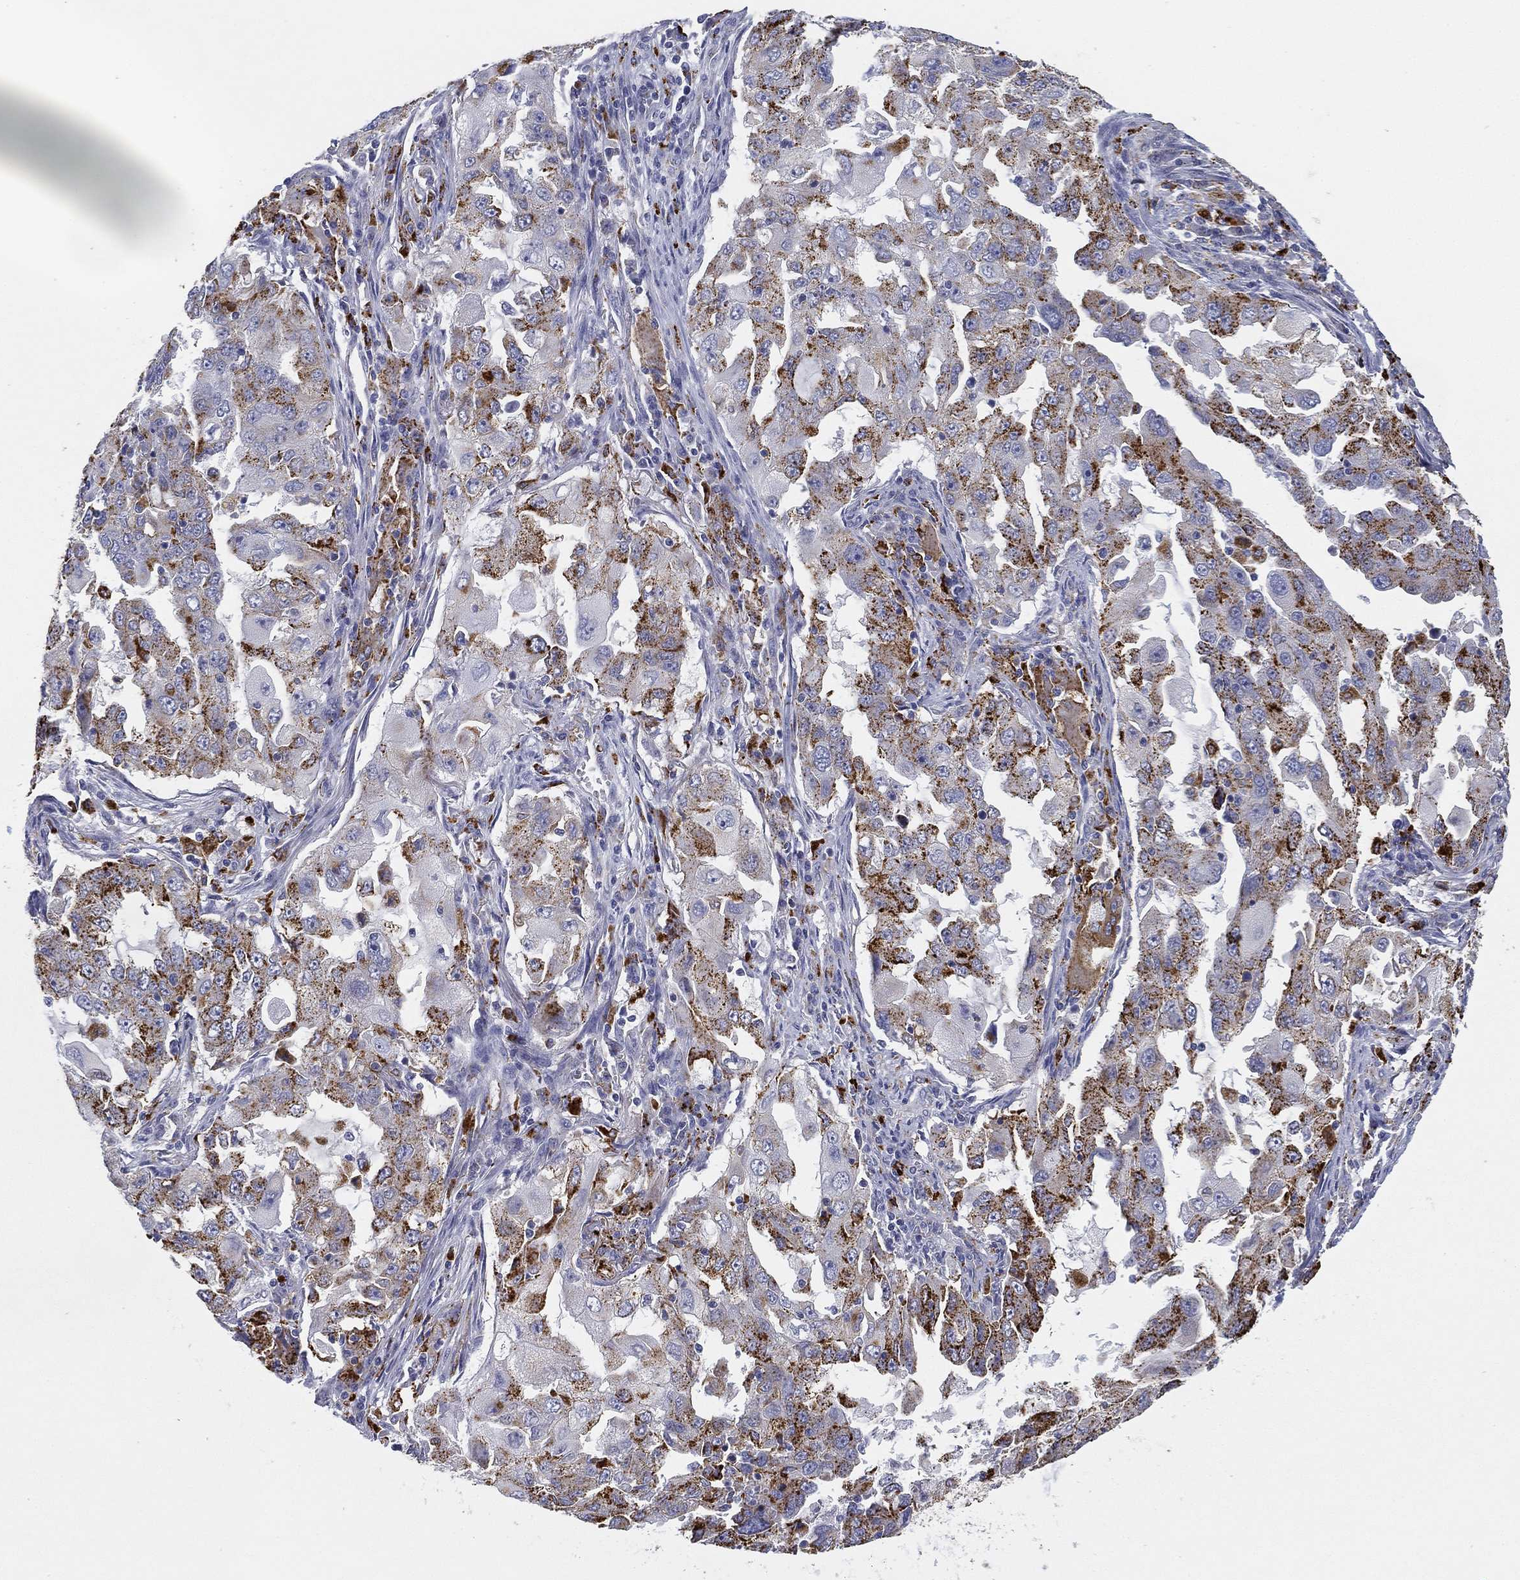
{"staining": {"intensity": "strong", "quantity": "25%-75%", "location": "cytoplasmic/membranous"}, "tissue": "lung cancer", "cell_type": "Tumor cells", "image_type": "cancer", "snomed": [{"axis": "morphology", "description": "Adenocarcinoma, NOS"}, {"axis": "topography", "description": "Lung"}], "caption": "Tumor cells show strong cytoplasmic/membranous expression in approximately 25%-75% of cells in adenocarcinoma (lung). The protein is shown in brown color, while the nuclei are stained blue.", "gene": "NPC2", "patient": {"sex": "female", "age": 61}}